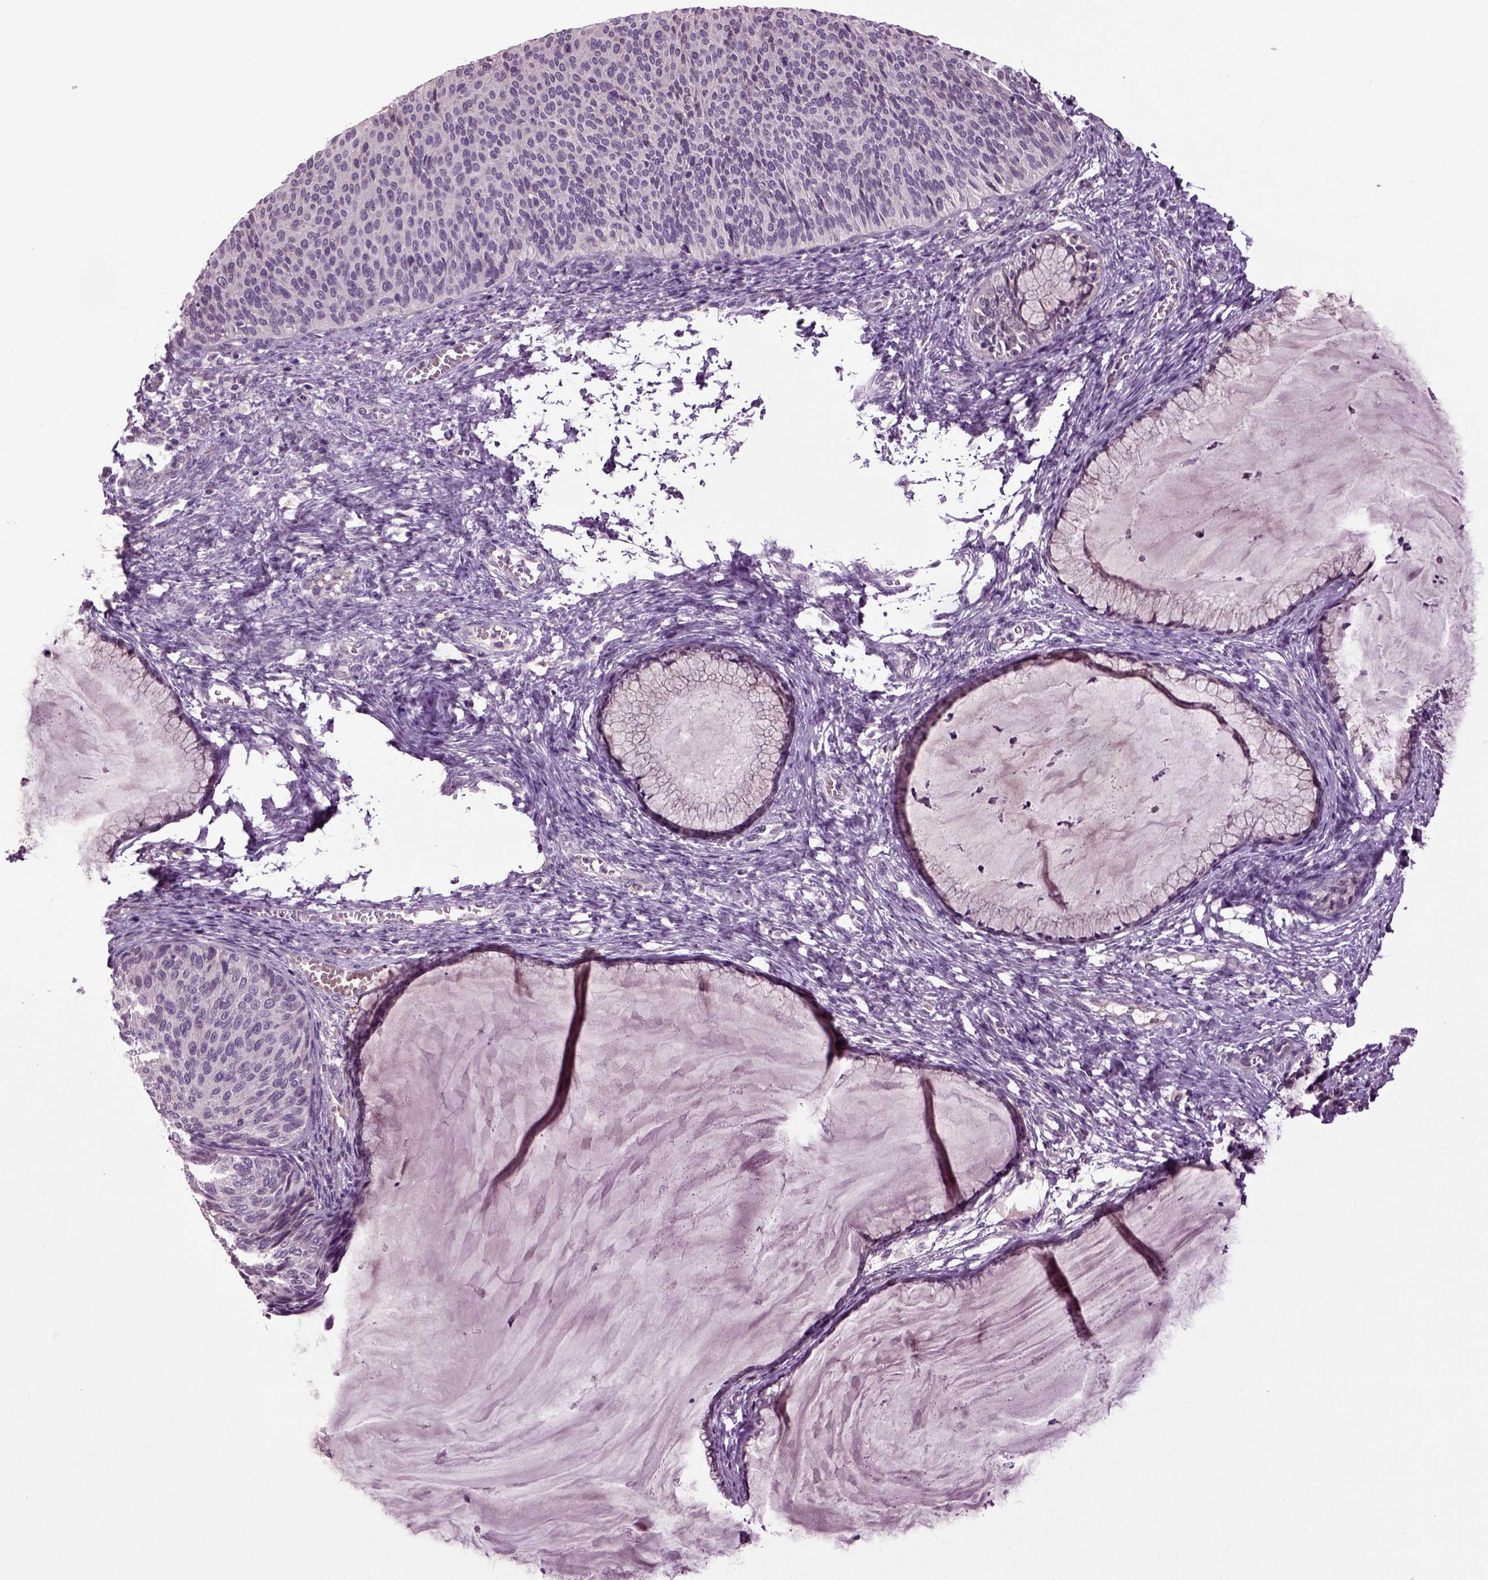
{"staining": {"intensity": "negative", "quantity": "none", "location": "none"}, "tissue": "cervical cancer", "cell_type": "Tumor cells", "image_type": "cancer", "snomed": [{"axis": "morphology", "description": "Squamous cell carcinoma, NOS"}, {"axis": "topography", "description": "Cervix"}], "caption": "The IHC micrograph has no significant staining in tumor cells of cervical squamous cell carcinoma tissue.", "gene": "SLC17A6", "patient": {"sex": "female", "age": 36}}